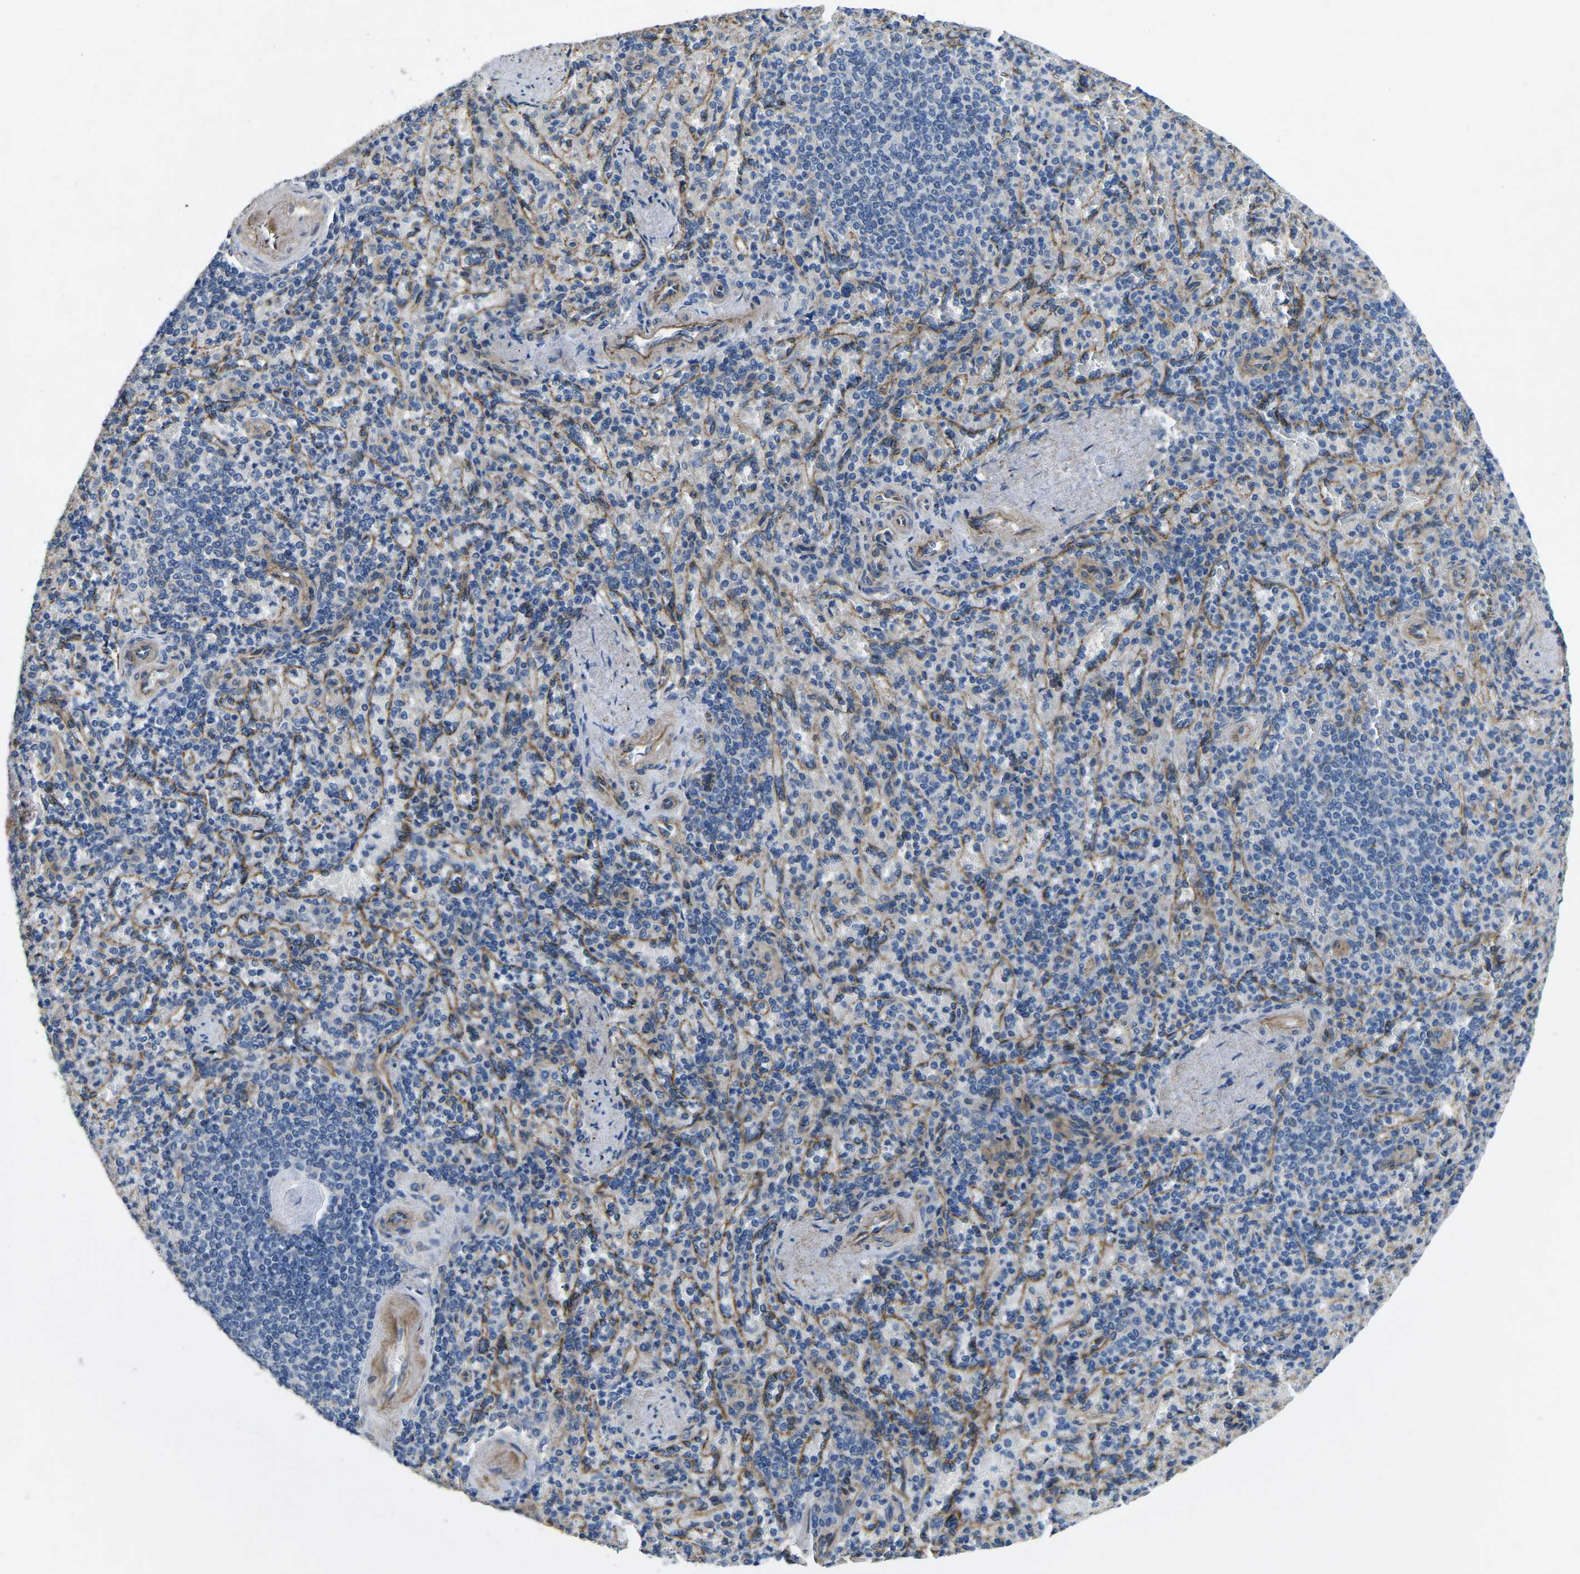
{"staining": {"intensity": "negative", "quantity": "none", "location": "none"}, "tissue": "spleen", "cell_type": "Cells in red pulp", "image_type": "normal", "snomed": [{"axis": "morphology", "description": "Normal tissue, NOS"}, {"axis": "topography", "description": "Spleen"}], "caption": "This is an IHC histopathology image of normal spleen. There is no positivity in cells in red pulp.", "gene": "CTNND1", "patient": {"sex": "female", "age": 74}}